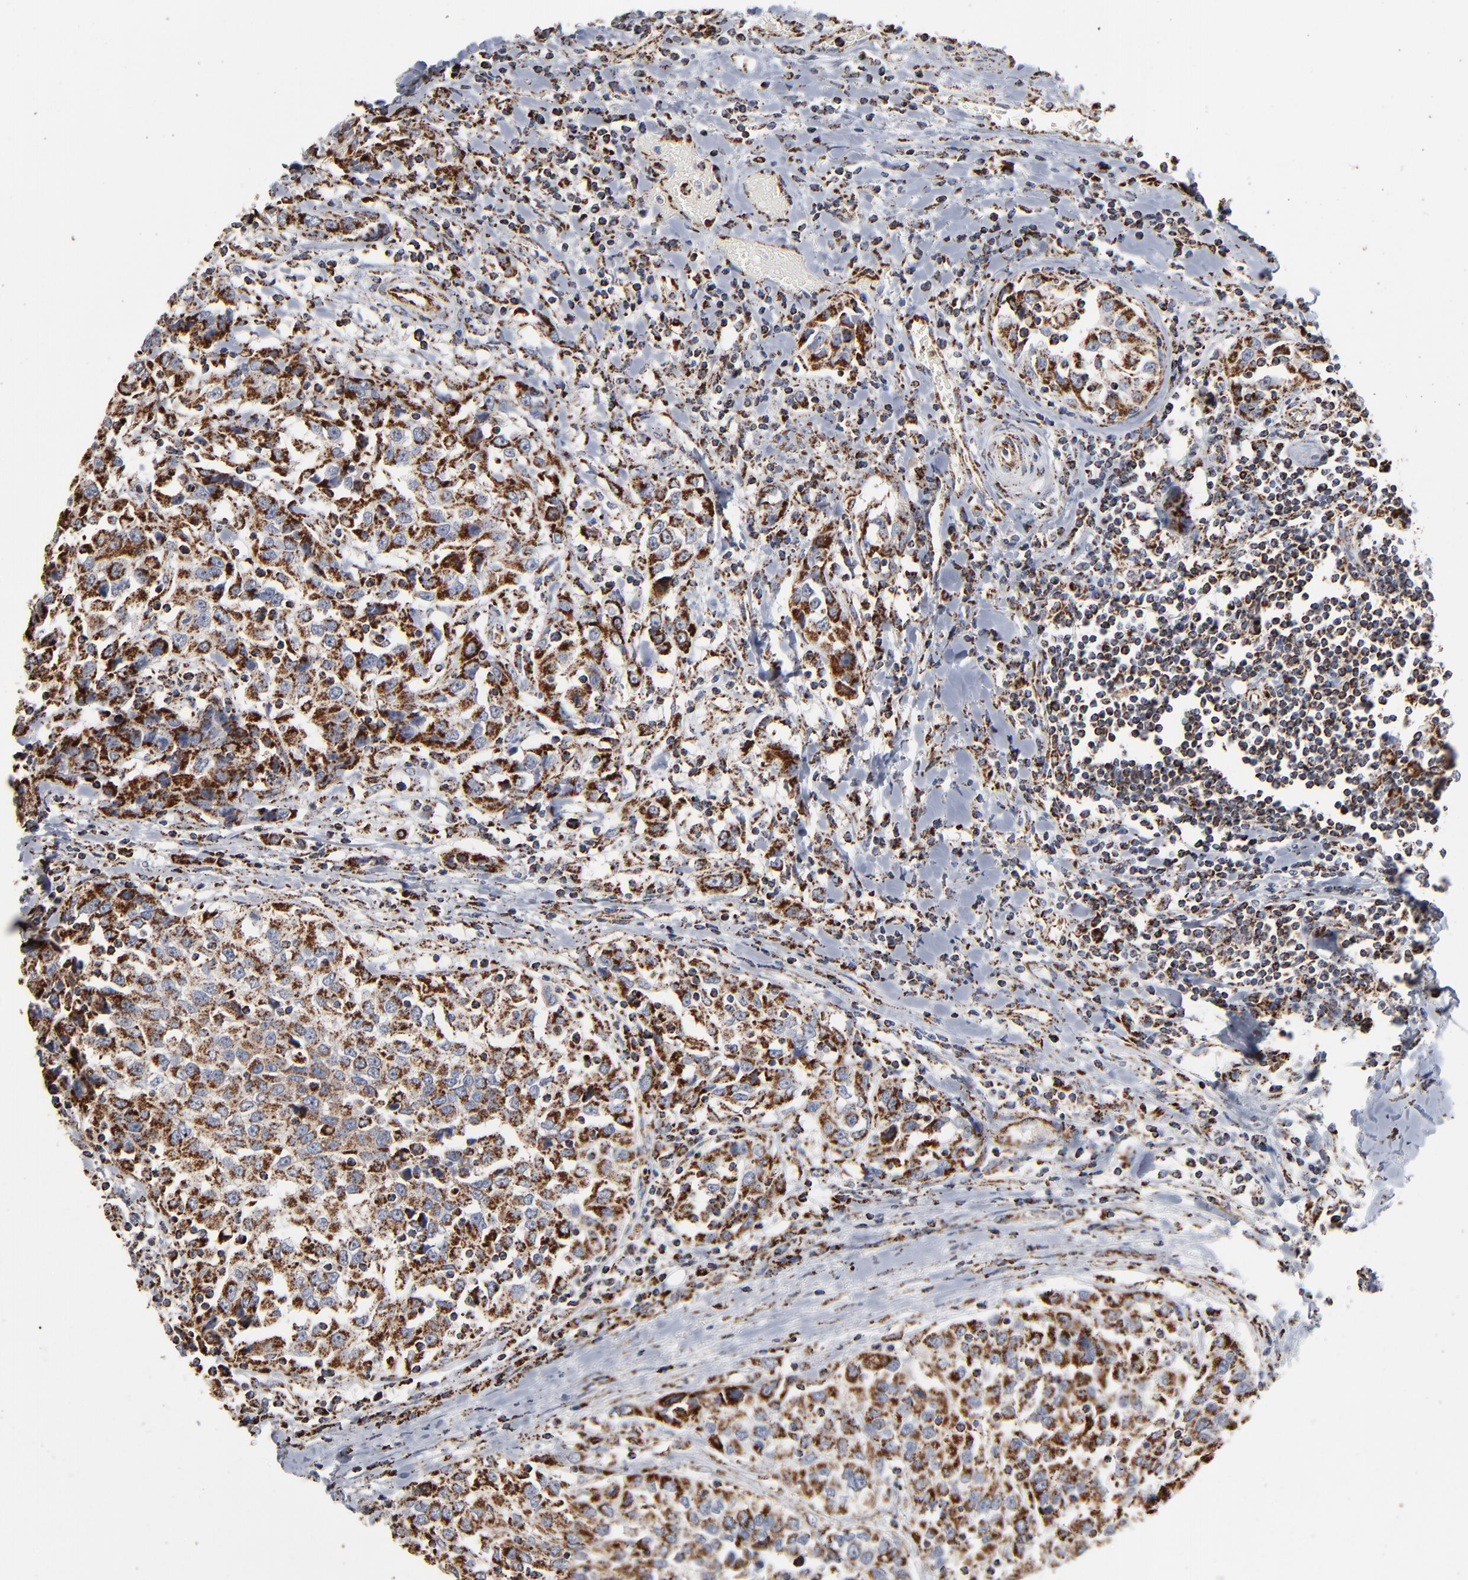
{"staining": {"intensity": "strong", "quantity": ">75%", "location": "cytoplasmic/membranous"}, "tissue": "urothelial cancer", "cell_type": "Tumor cells", "image_type": "cancer", "snomed": [{"axis": "morphology", "description": "Urothelial carcinoma, High grade"}, {"axis": "topography", "description": "Urinary bladder"}], "caption": "The histopathology image demonstrates a brown stain indicating the presence of a protein in the cytoplasmic/membranous of tumor cells in urothelial cancer. The protein of interest is stained brown, and the nuclei are stained in blue (DAB IHC with brightfield microscopy, high magnification).", "gene": "UQCRC1", "patient": {"sex": "female", "age": 80}}